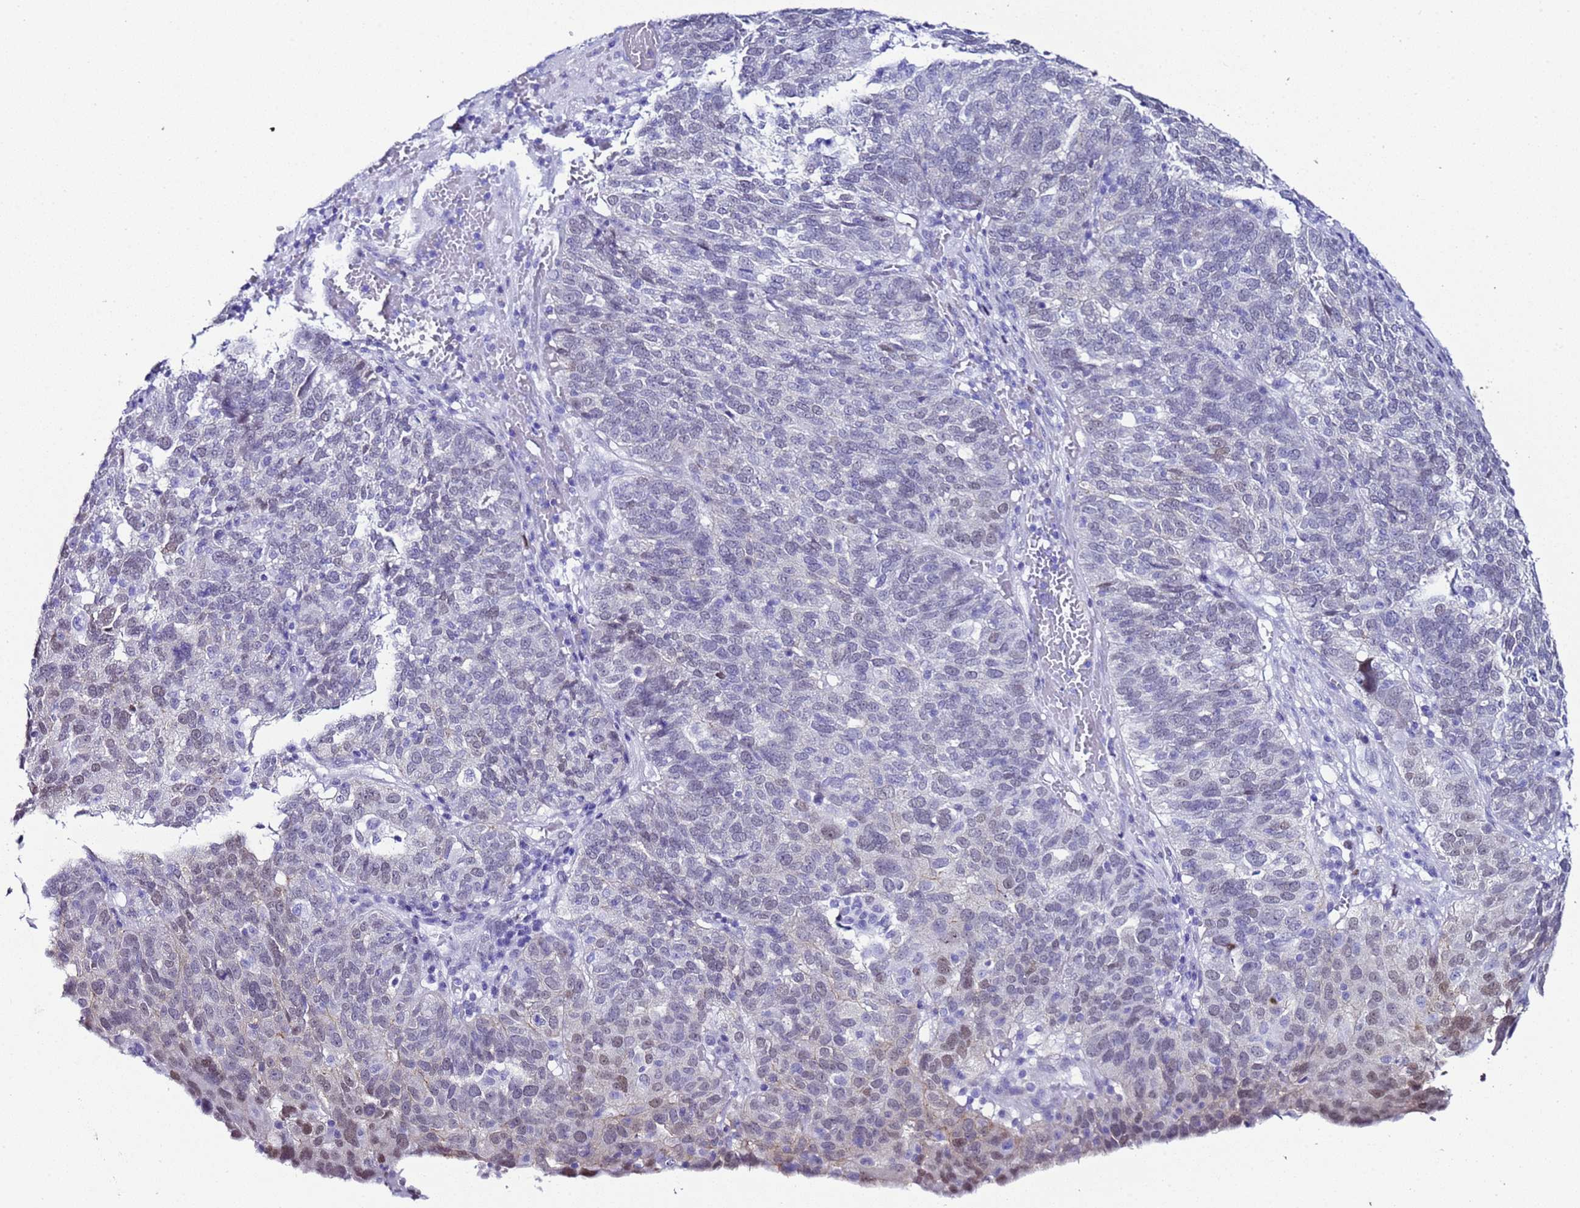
{"staining": {"intensity": "moderate", "quantity": "<25%", "location": "nuclear"}, "tissue": "ovarian cancer", "cell_type": "Tumor cells", "image_type": "cancer", "snomed": [{"axis": "morphology", "description": "Cystadenocarcinoma, serous, NOS"}, {"axis": "topography", "description": "Ovary"}], "caption": "Immunohistochemistry (IHC) (DAB) staining of ovarian serous cystadenocarcinoma shows moderate nuclear protein expression in approximately <25% of tumor cells.", "gene": "BCL7A", "patient": {"sex": "female", "age": 59}}